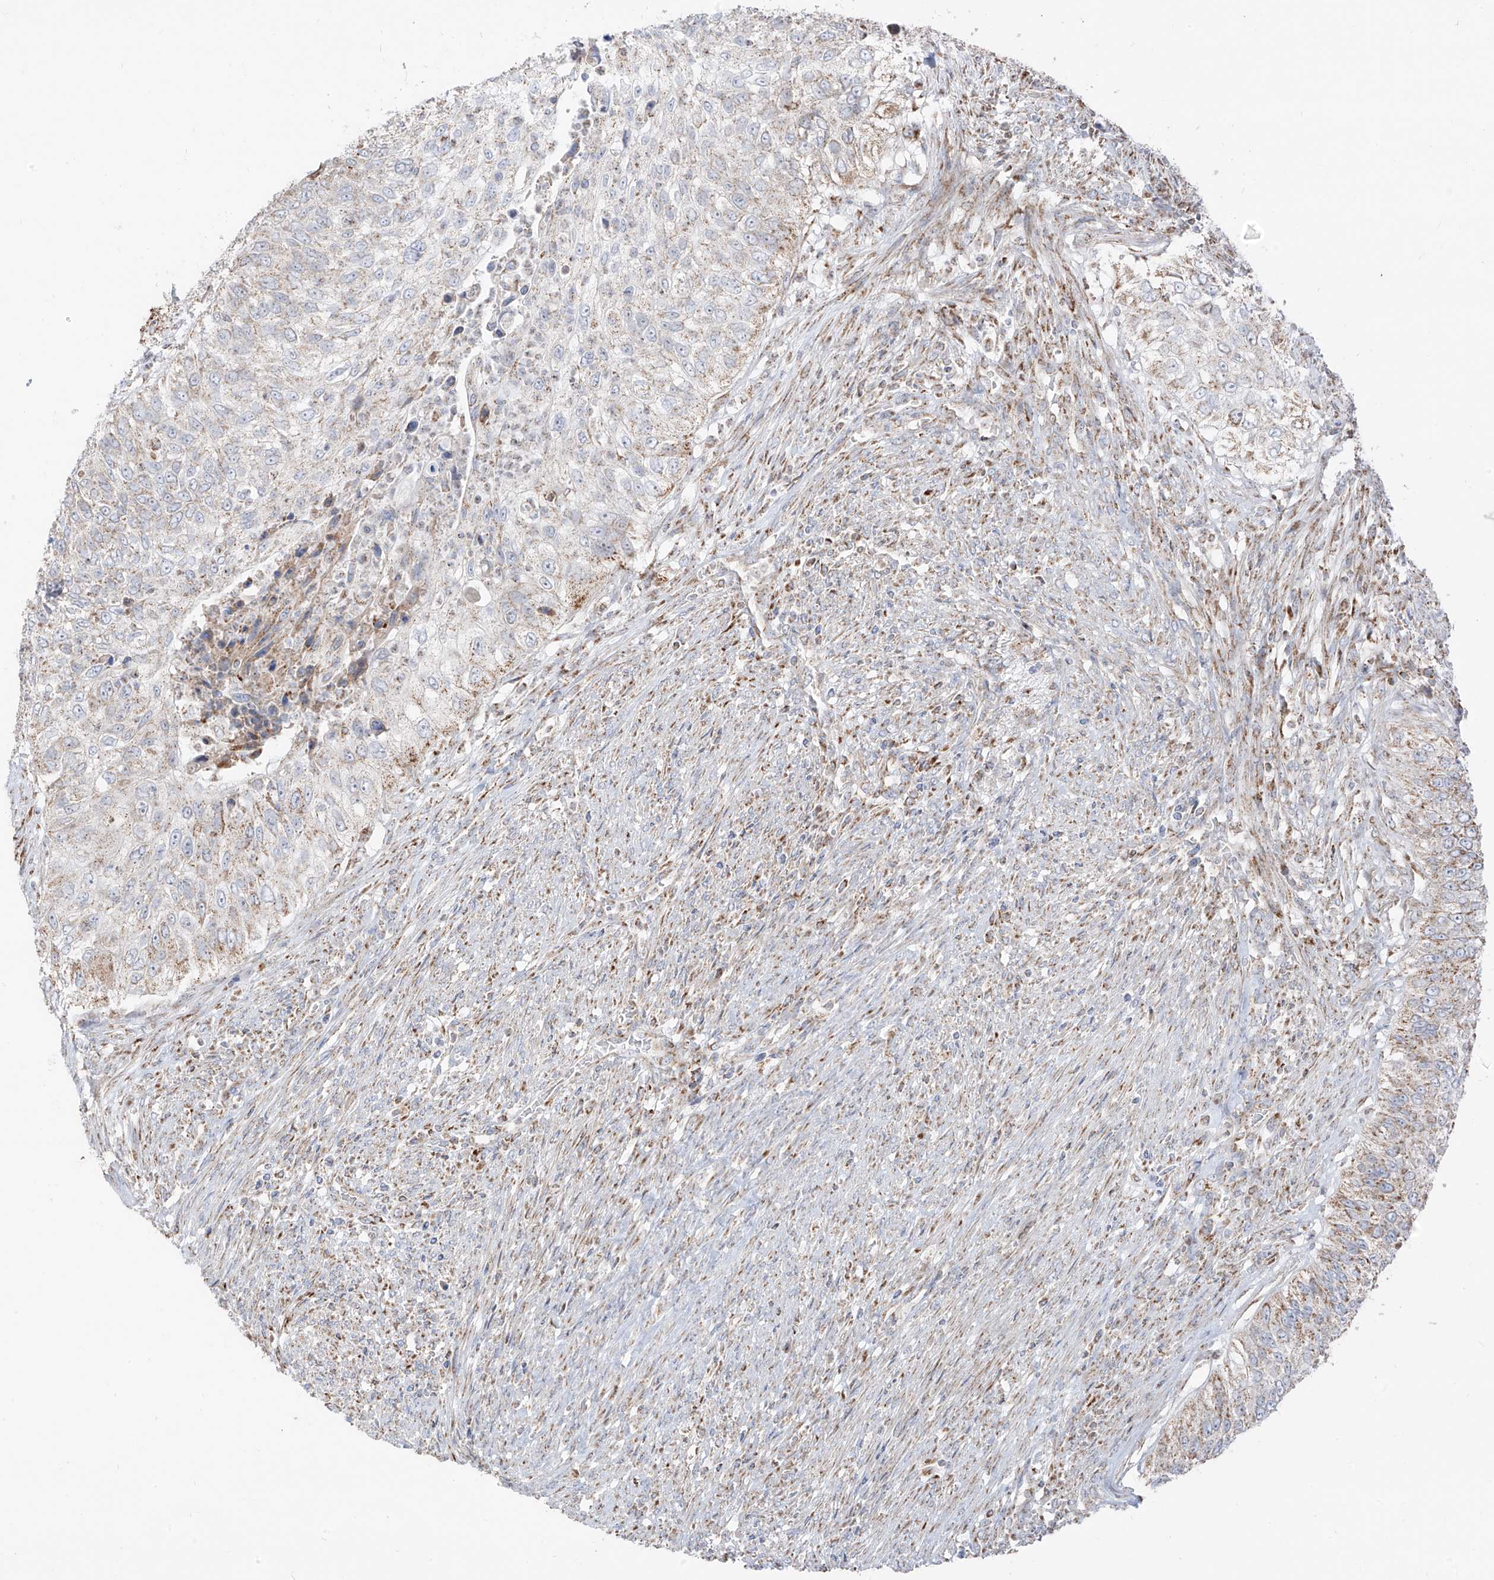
{"staining": {"intensity": "weak", "quantity": "25%-75%", "location": "cytoplasmic/membranous"}, "tissue": "urothelial cancer", "cell_type": "Tumor cells", "image_type": "cancer", "snomed": [{"axis": "morphology", "description": "Urothelial carcinoma, High grade"}, {"axis": "topography", "description": "Urinary bladder"}], "caption": "Protein expression analysis of high-grade urothelial carcinoma exhibits weak cytoplasmic/membranous expression in approximately 25%-75% of tumor cells.", "gene": "ETHE1", "patient": {"sex": "female", "age": 60}}